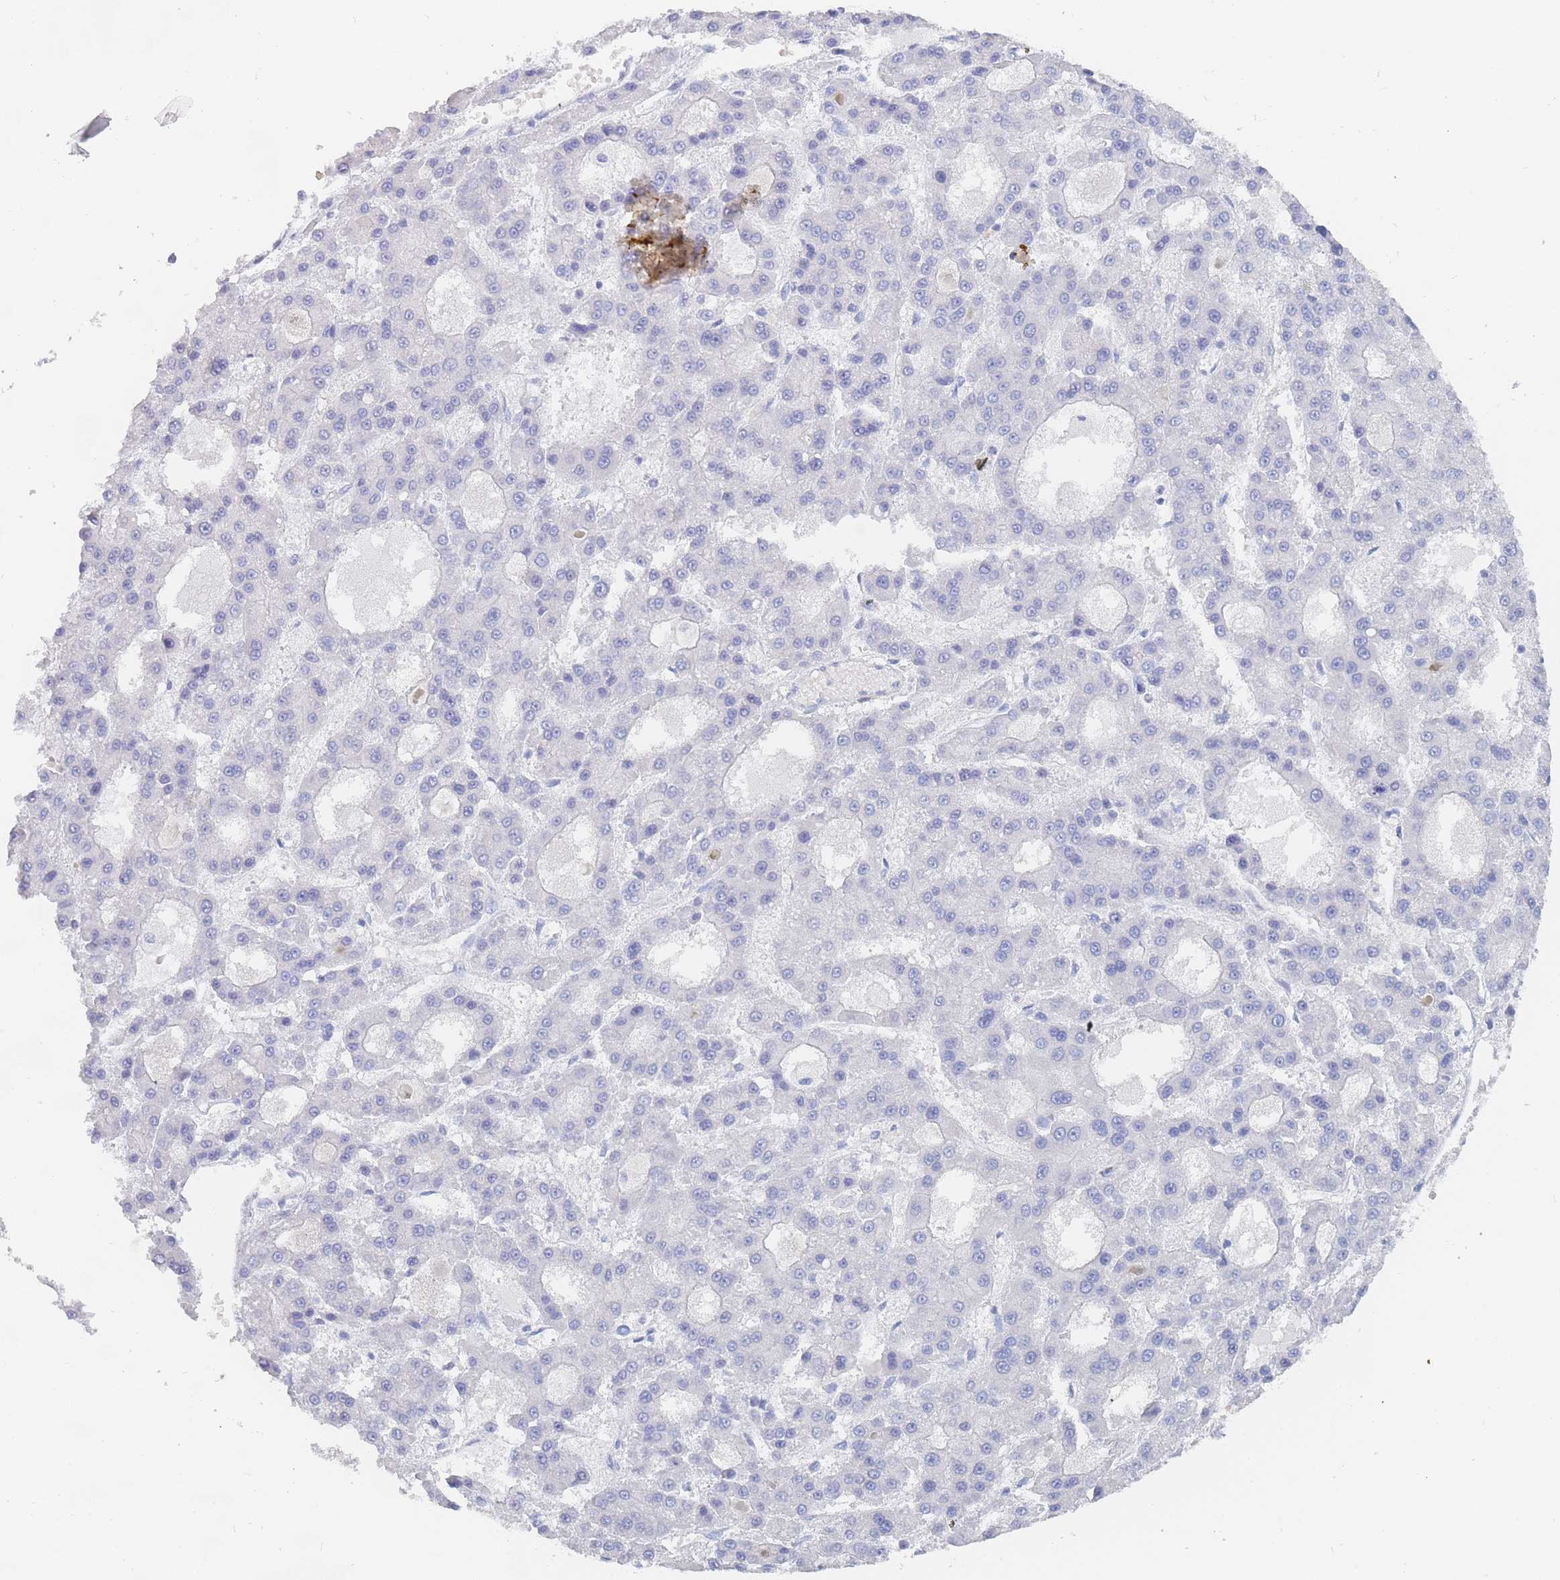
{"staining": {"intensity": "negative", "quantity": "none", "location": "none"}, "tissue": "liver cancer", "cell_type": "Tumor cells", "image_type": "cancer", "snomed": [{"axis": "morphology", "description": "Carcinoma, Hepatocellular, NOS"}, {"axis": "topography", "description": "Liver"}], "caption": "The immunohistochemistry (IHC) image has no significant positivity in tumor cells of liver cancer tissue.", "gene": "SLC25A35", "patient": {"sex": "male", "age": 70}}